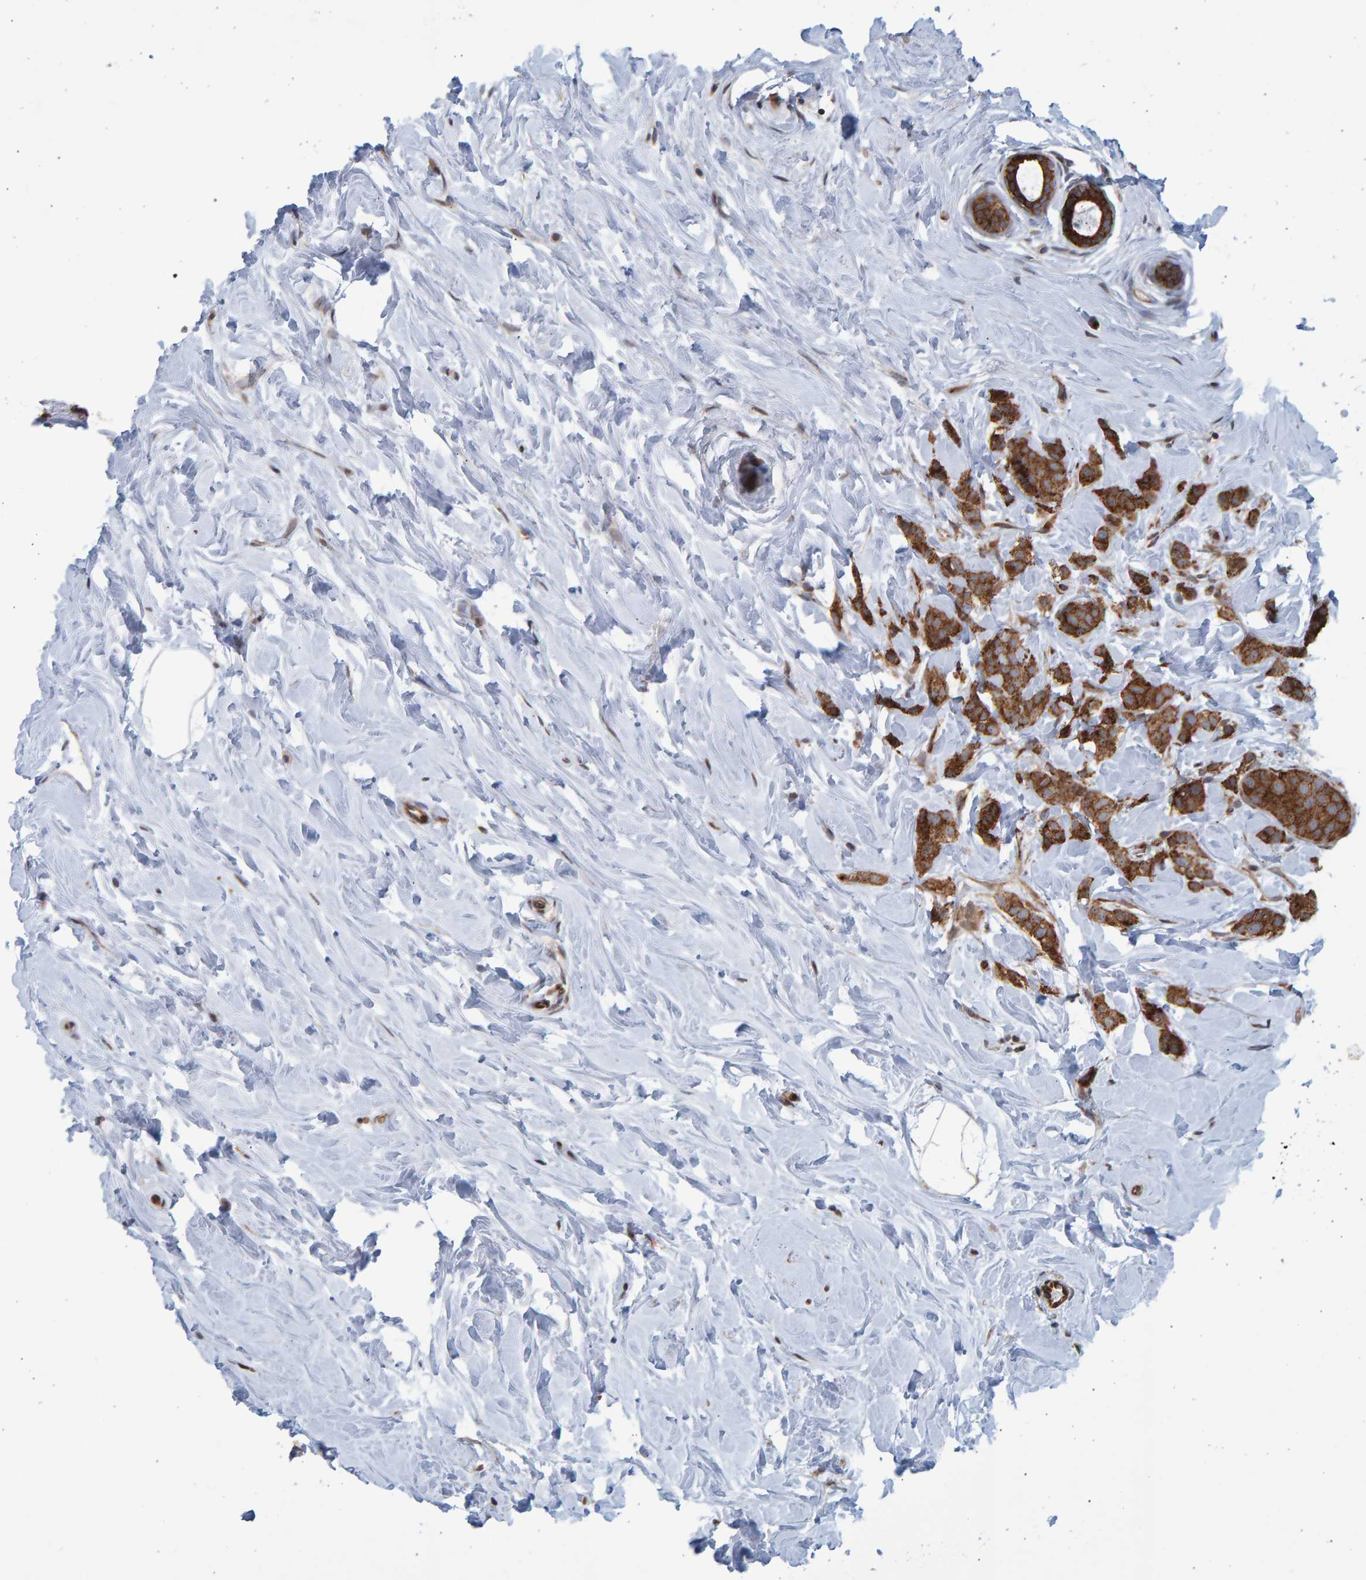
{"staining": {"intensity": "moderate", "quantity": ">75%", "location": "cytoplasmic/membranous"}, "tissue": "breast cancer", "cell_type": "Tumor cells", "image_type": "cancer", "snomed": [{"axis": "morphology", "description": "Lobular carcinoma, in situ"}, {"axis": "morphology", "description": "Lobular carcinoma"}, {"axis": "topography", "description": "Breast"}], "caption": "Human lobular carcinoma (breast) stained with a brown dye demonstrates moderate cytoplasmic/membranous positive staining in approximately >75% of tumor cells.", "gene": "LRBA", "patient": {"sex": "female", "age": 41}}